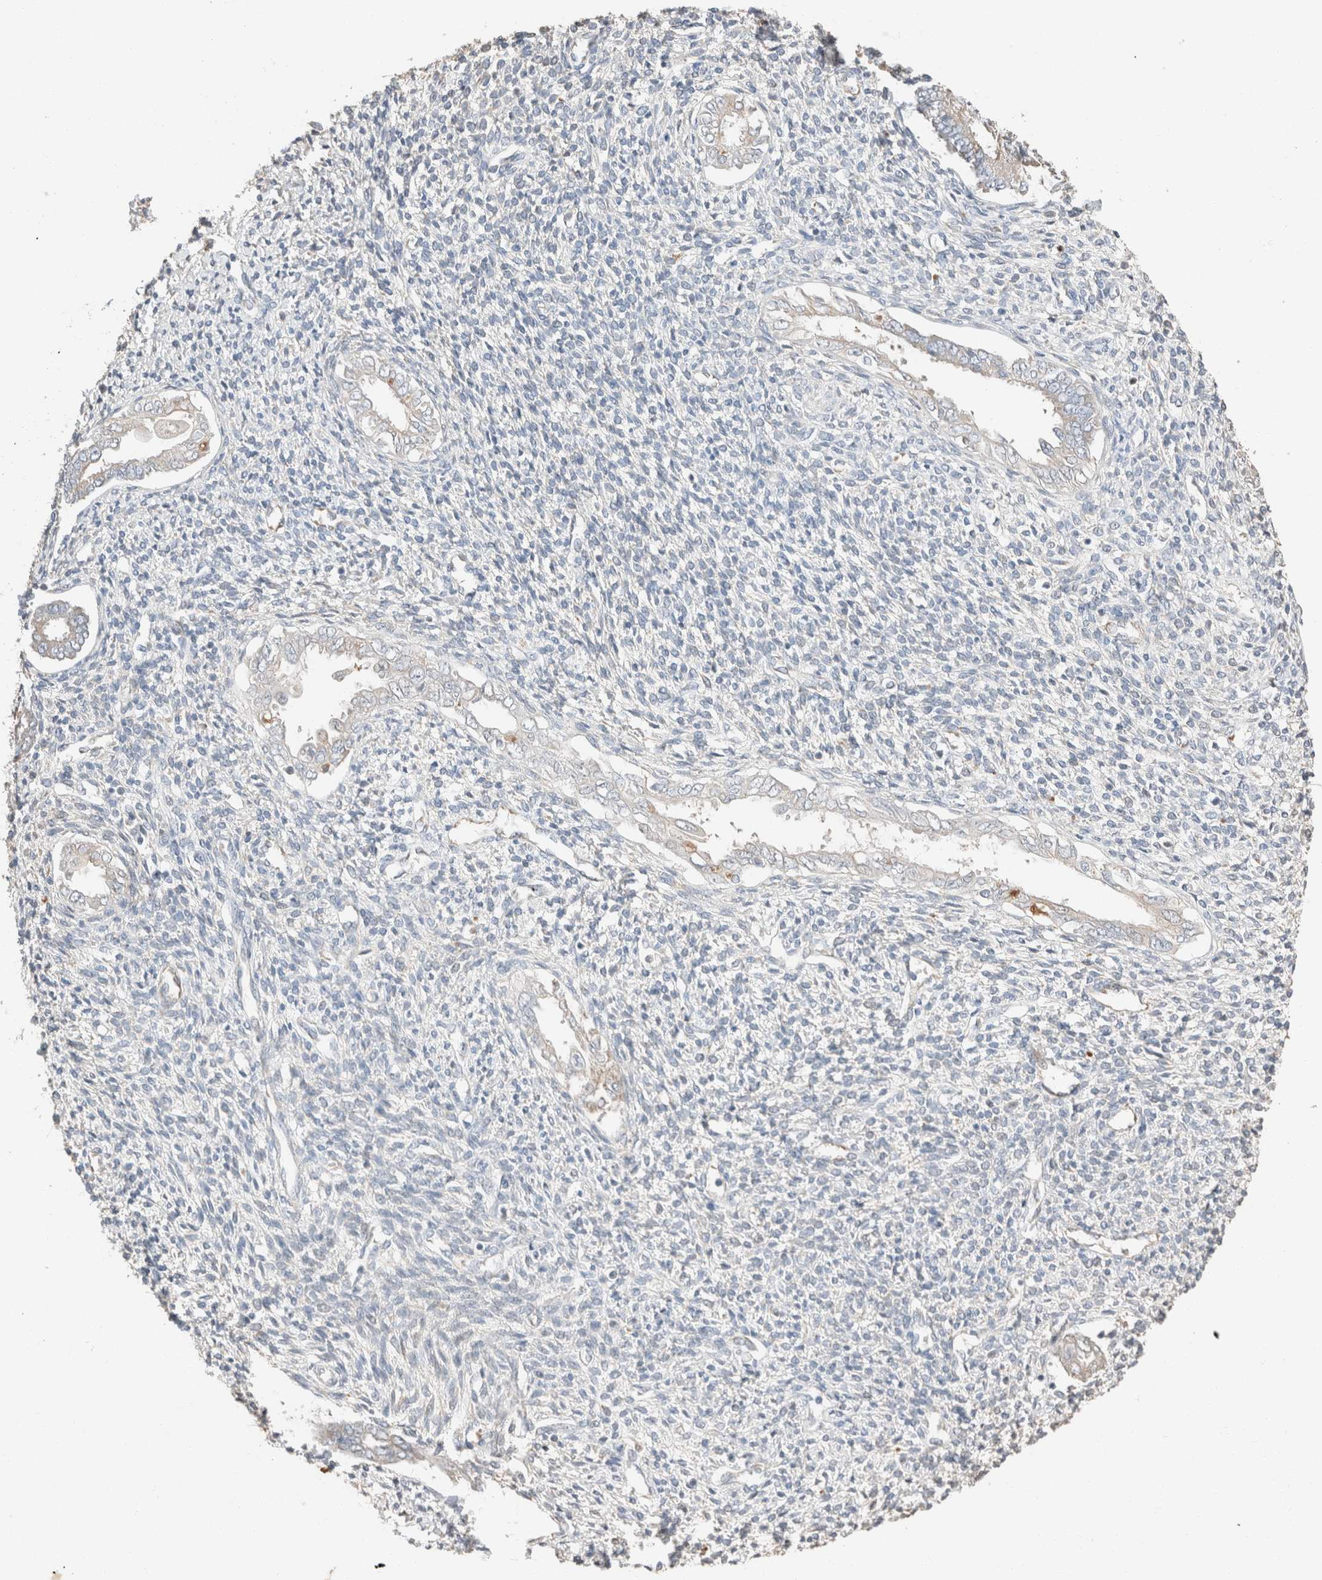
{"staining": {"intensity": "negative", "quantity": "none", "location": "none"}, "tissue": "endometrium", "cell_type": "Cells in endometrial stroma", "image_type": "normal", "snomed": [{"axis": "morphology", "description": "Normal tissue, NOS"}, {"axis": "topography", "description": "Endometrium"}], "caption": "IHC histopathology image of normal human endometrium stained for a protein (brown), which reveals no positivity in cells in endometrial stroma. (Stains: DAB immunohistochemistry (IHC) with hematoxylin counter stain, Microscopy: brightfield microscopy at high magnification).", "gene": "TUBD1", "patient": {"sex": "female", "age": 66}}